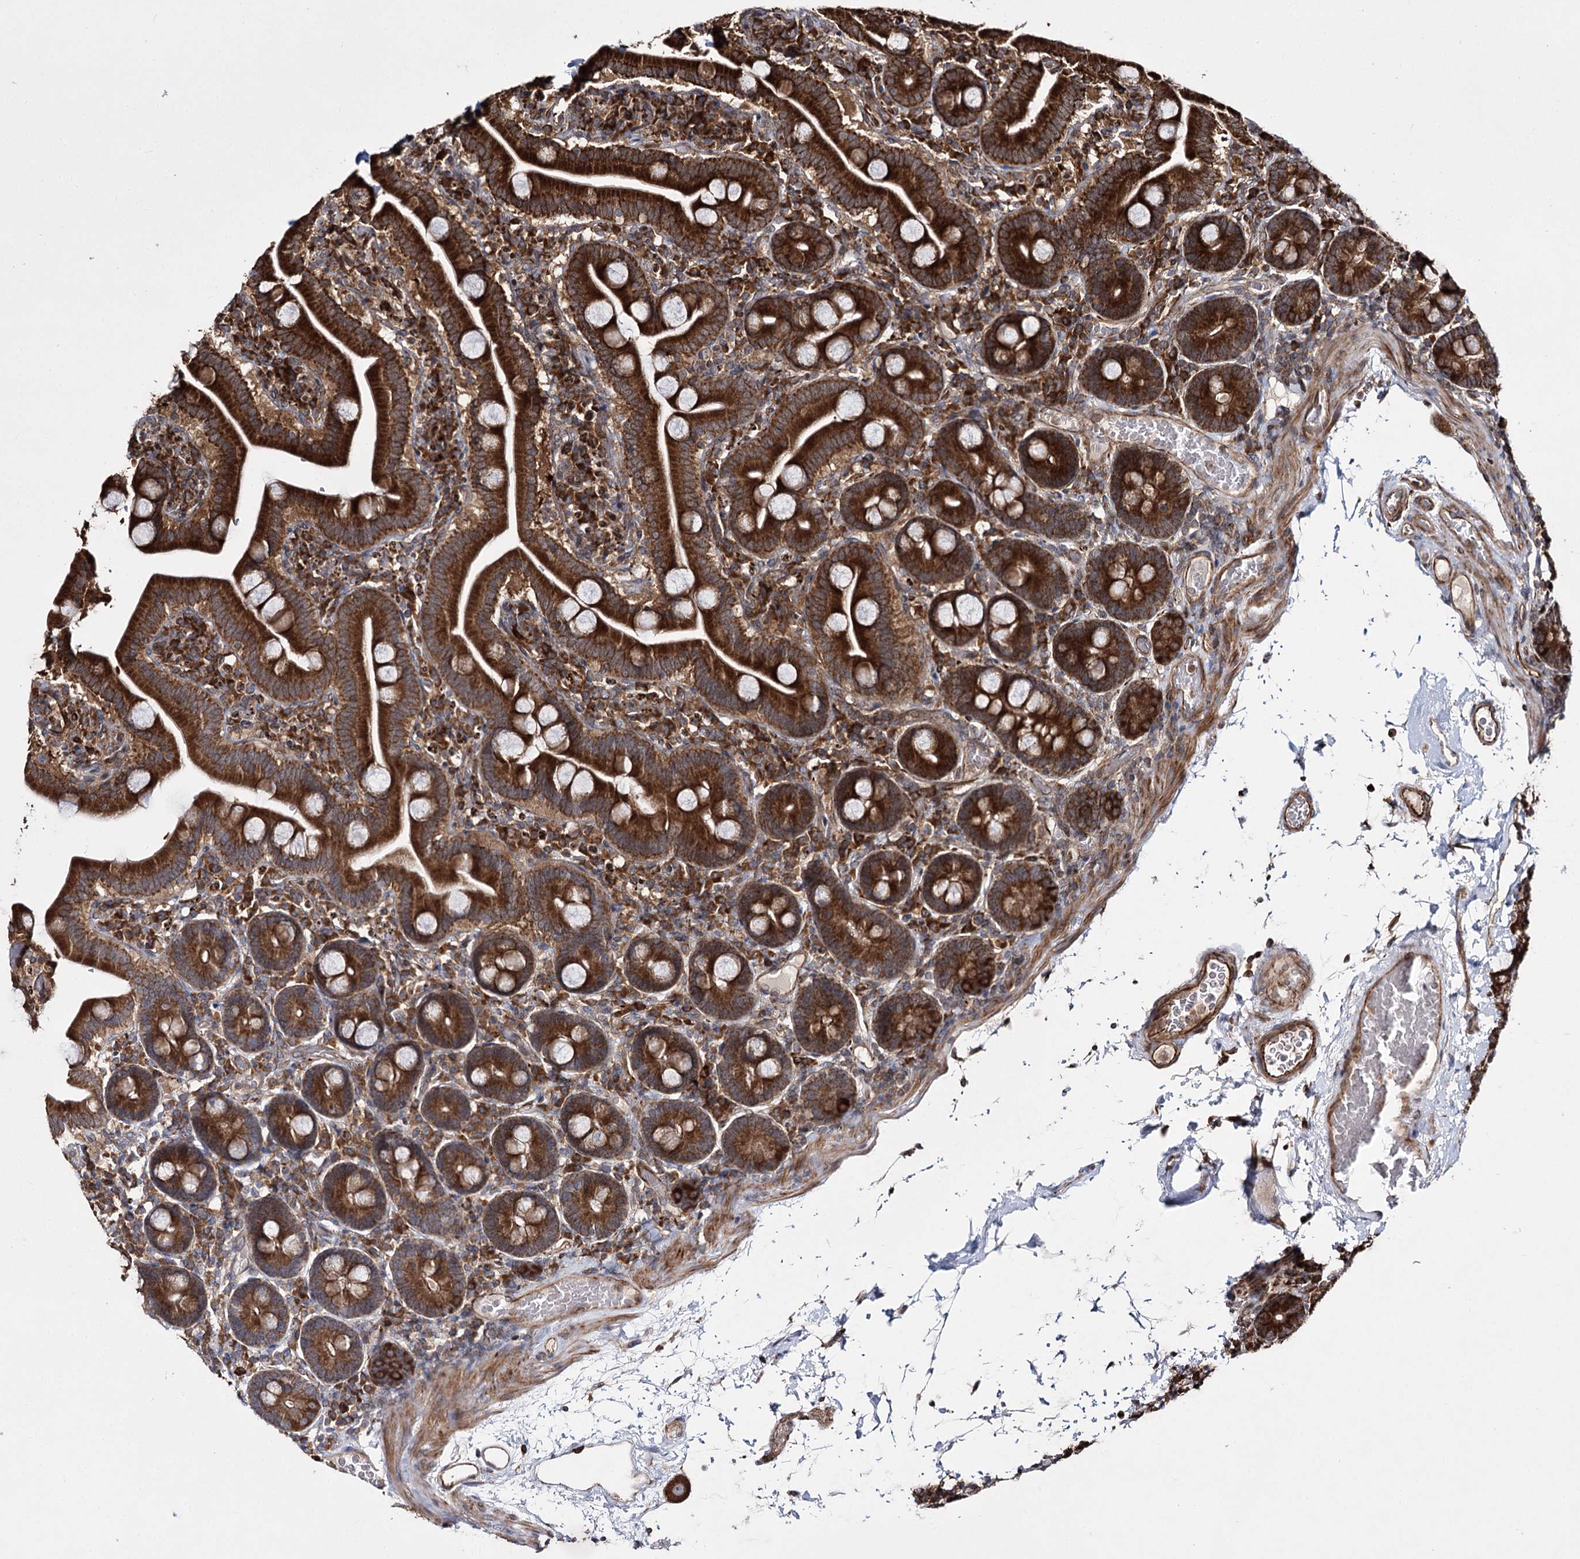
{"staining": {"intensity": "strong", "quantity": ">75%", "location": "cytoplasmic/membranous"}, "tissue": "duodenum", "cell_type": "Glandular cells", "image_type": "normal", "snomed": [{"axis": "morphology", "description": "Normal tissue, NOS"}, {"axis": "topography", "description": "Duodenum"}], "caption": "DAB immunohistochemical staining of unremarkable duodenum displays strong cytoplasmic/membranous protein expression in approximately >75% of glandular cells.", "gene": "HECTD2", "patient": {"sex": "male", "age": 55}}